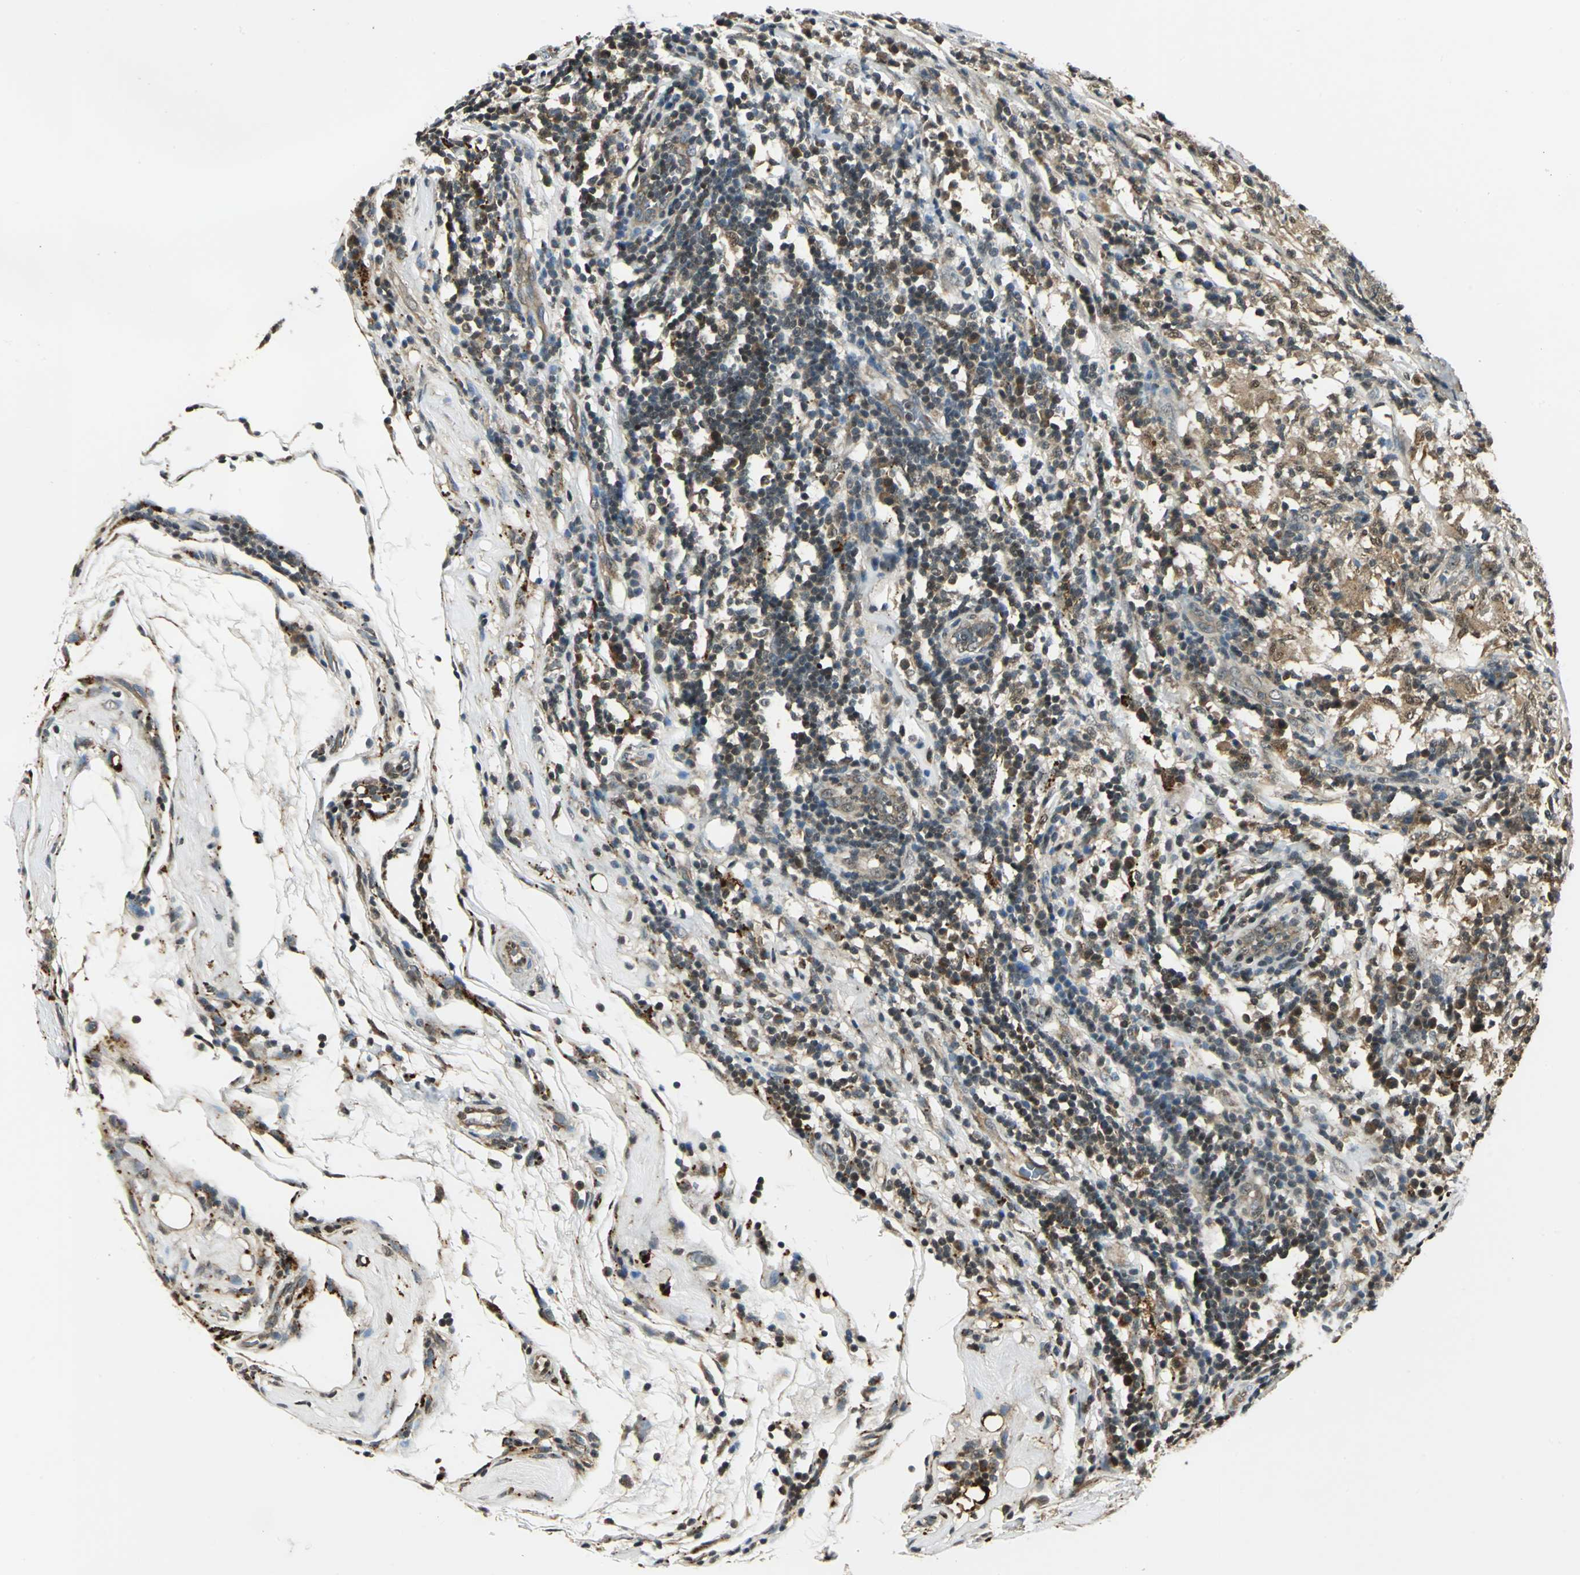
{"staining": {"intensity": "weak", "quantity": "25%-75%", "location": "cytoplasmic/membranous,nuclear"}, "tissue": "testis cancer", "cell_type": "Tumor cells", "image_type": "cancer", "snomed": [{"axis": "morphology", "description": "Seminoma, NOS"}, {"axis": "topography", "description": "Testis"}], "caption": "Weak cytoplasmic/membranous and nuclear expression is identified in approximately 25%-75% of tumor cells in testis cancer (seminoma). (brown staining indicates protein expression, while blue staining denotes nuclei).", "gene": "PPP1R13L", "patient": {"sex": "male", "age": 43}}